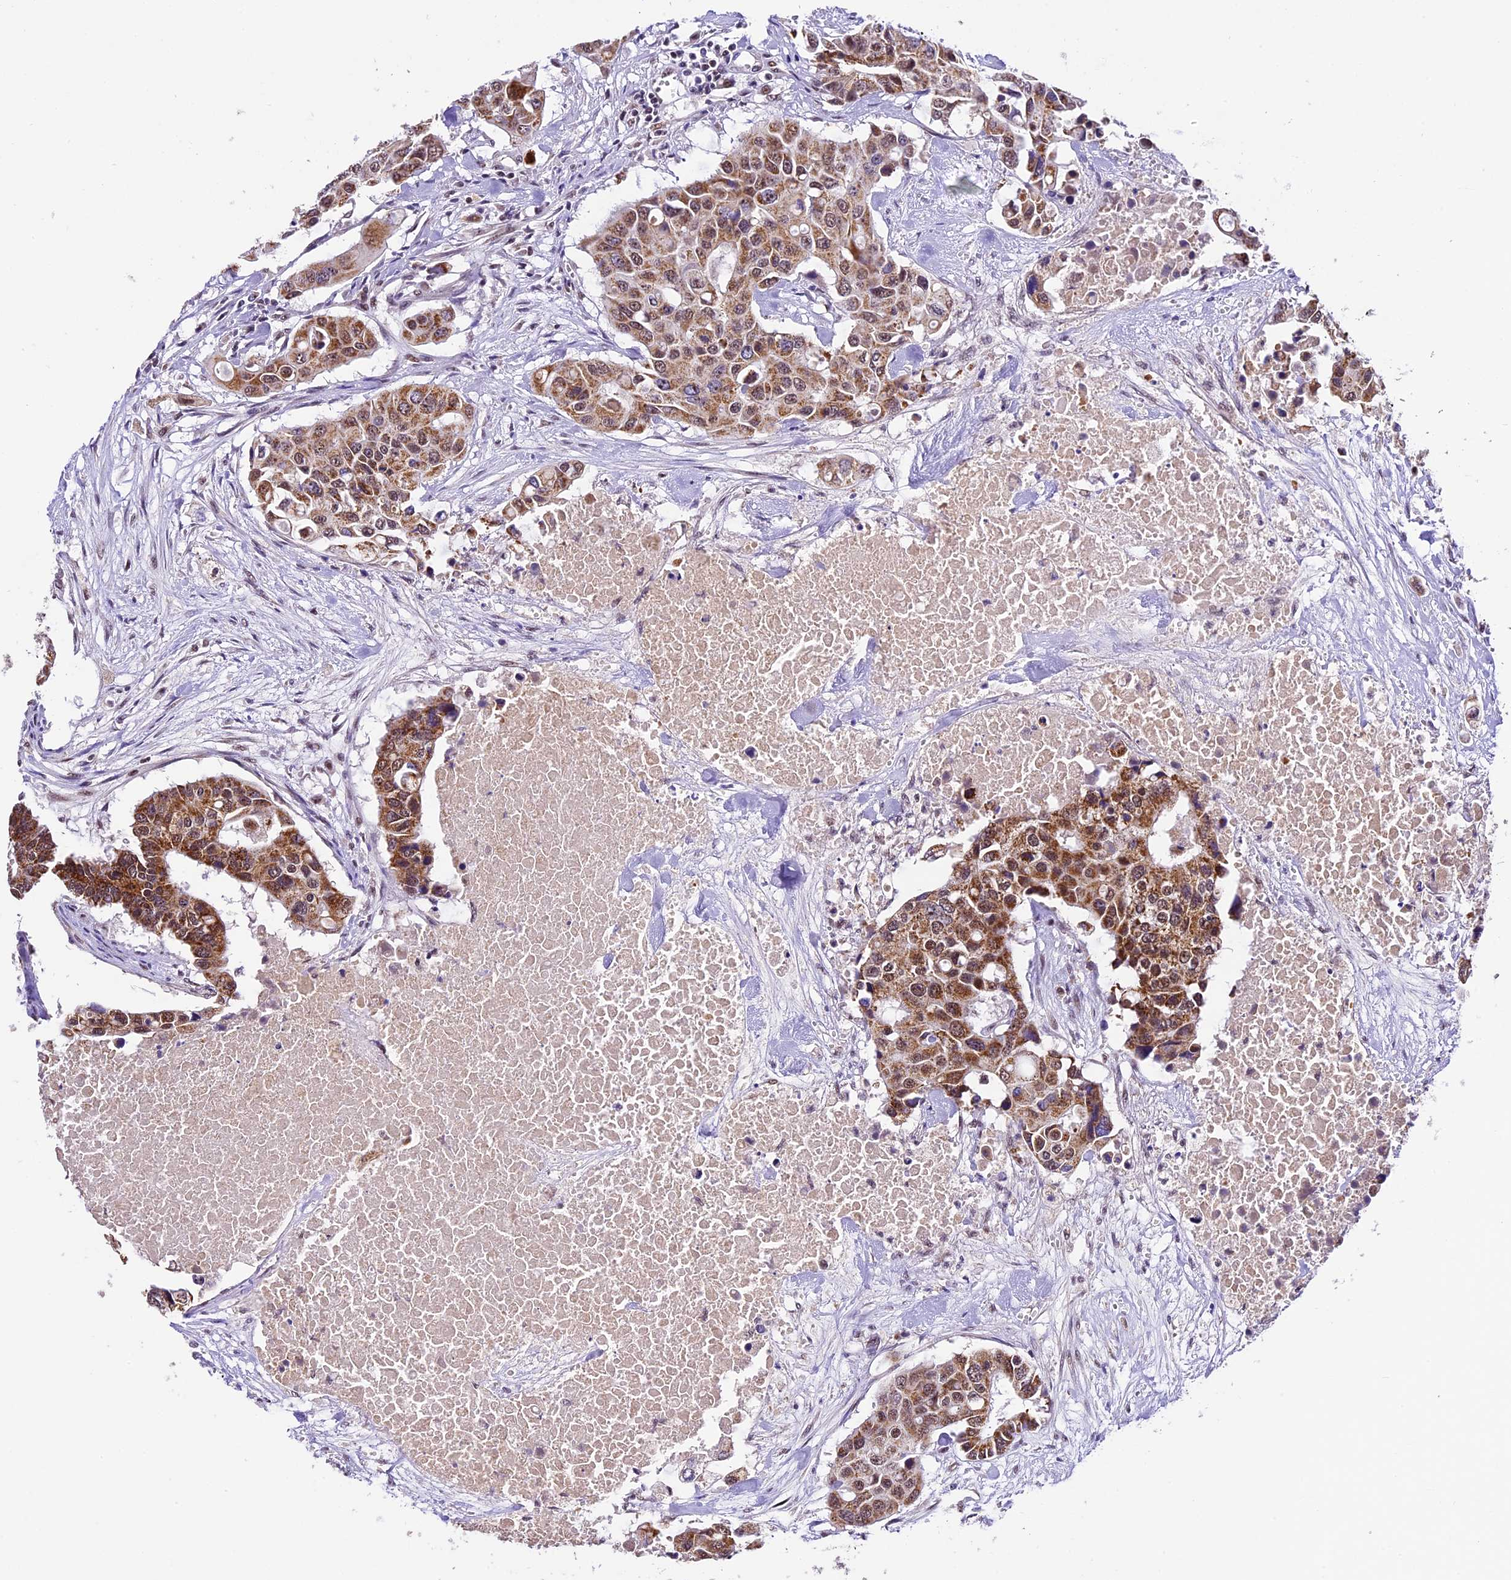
{"staining": {"intensity": "moderate", "quantity": ">75%", "location": "cytoplasmic/membranous,nuclear"}, "tissue": "colorectal cancer", "cell_type": "Tumor cells", "image_type": "cancer", "snomed": [{"axis": "morphology", "description": "Adenocarcinoma, NOS"}, {"axis": "topography", "description": "Colon"}], "caption": "Approximately >75% of tumor cells in colorectal adenocarcinoma demonstrate moderate cytoplasmic/membranous and nuclear protein expression as visualized by brown immunohistochemical staining.", "gene": "CARS2", "patient": {"sex": "male", "age": 77}}